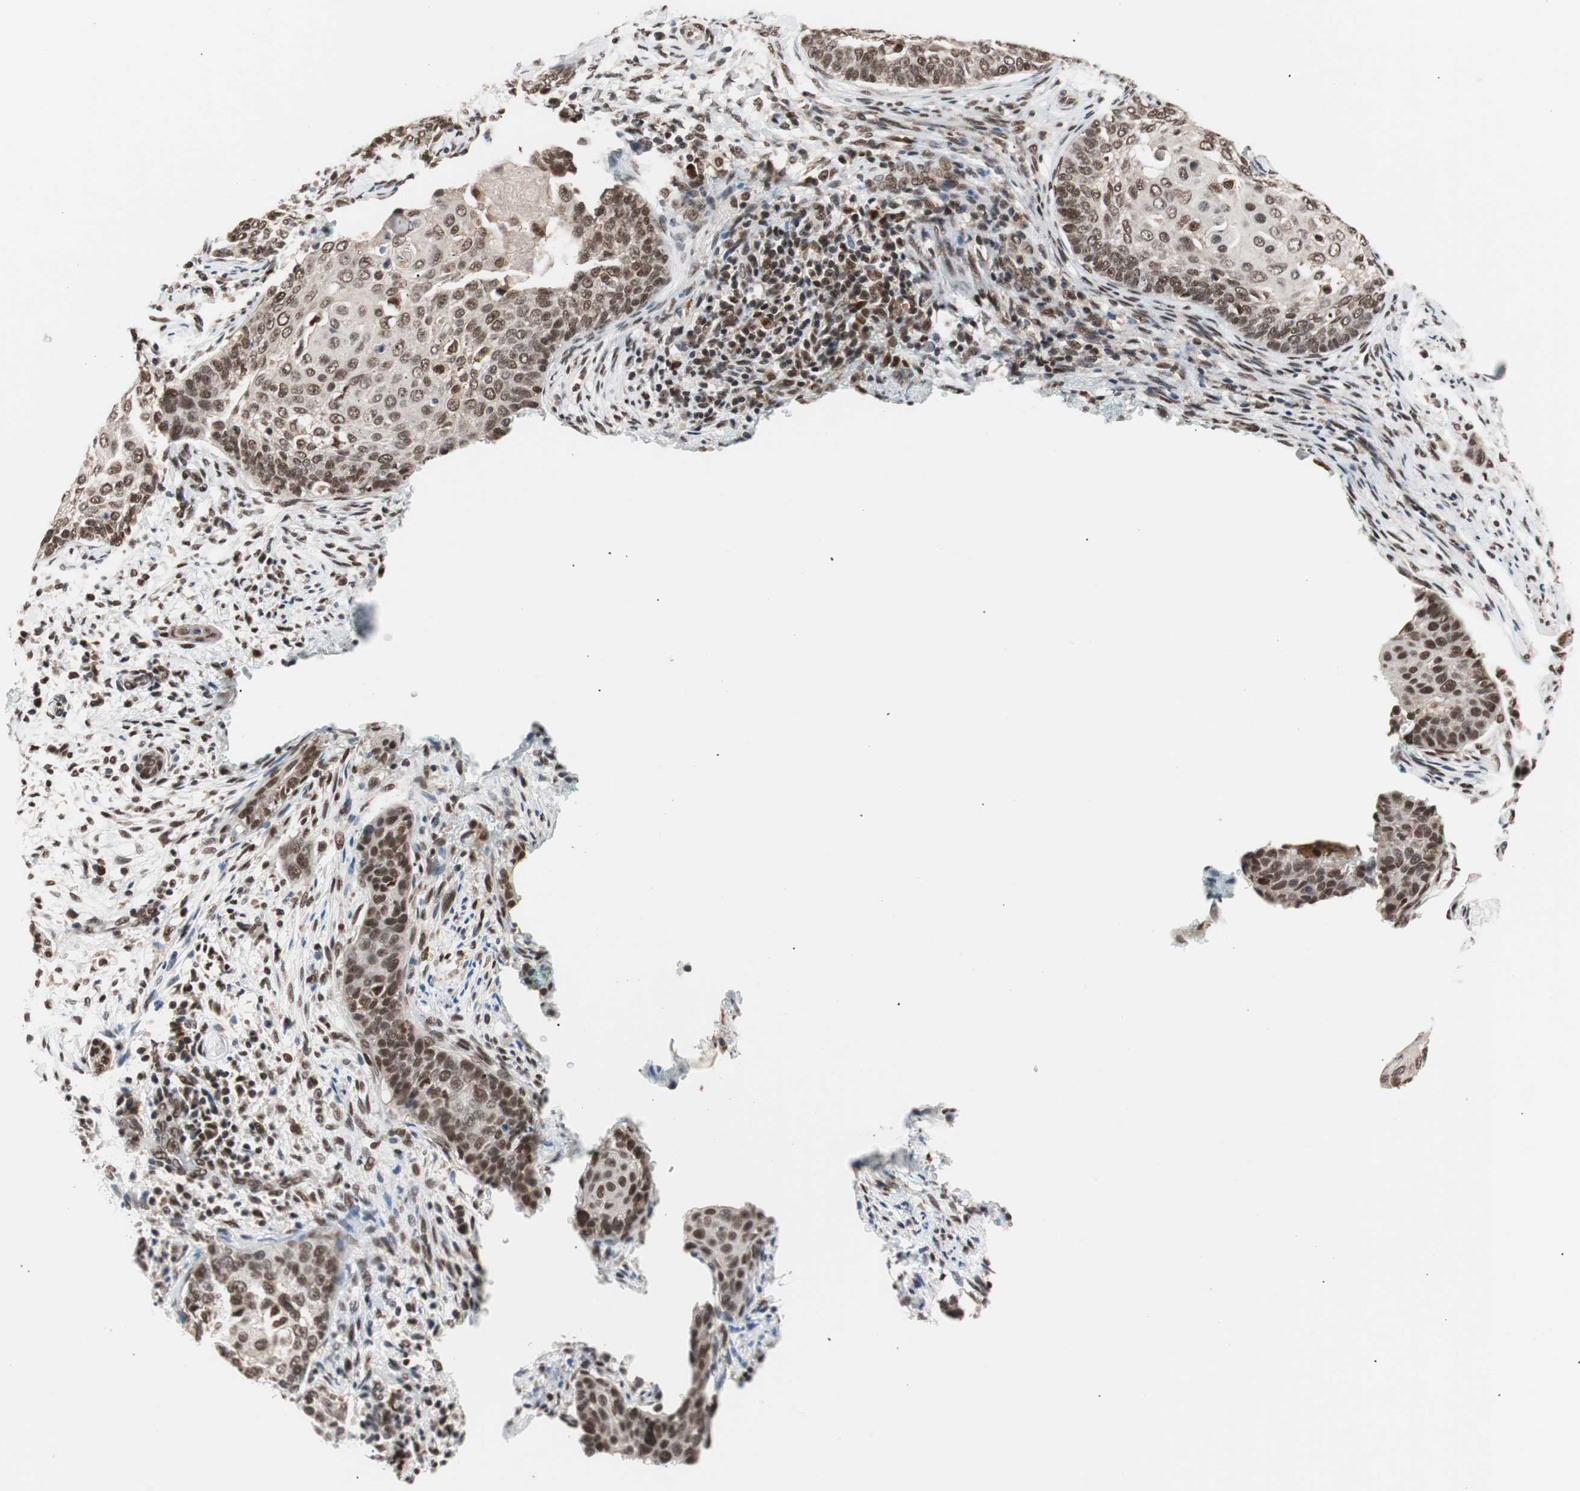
{"staining": {"intensity": "moderate", "quantity": ">75%", "location": "nuclear"}, "tissue": "cervical cancer", "cell_type": "Tumor cells", "image_type": "cancer", "snomed": [{"axis": "morphology", "description": "Squamous cell carcinoma, NOS"}, {"axis": "topography", "description": "Cervix"}], "caption": "Protein staining shows moderate nuclear positivity in approximately >75% of tumor cells in cervical cancer.", "gene": "CHAMP1", "patient": {"sex": "female", "age": 33}}